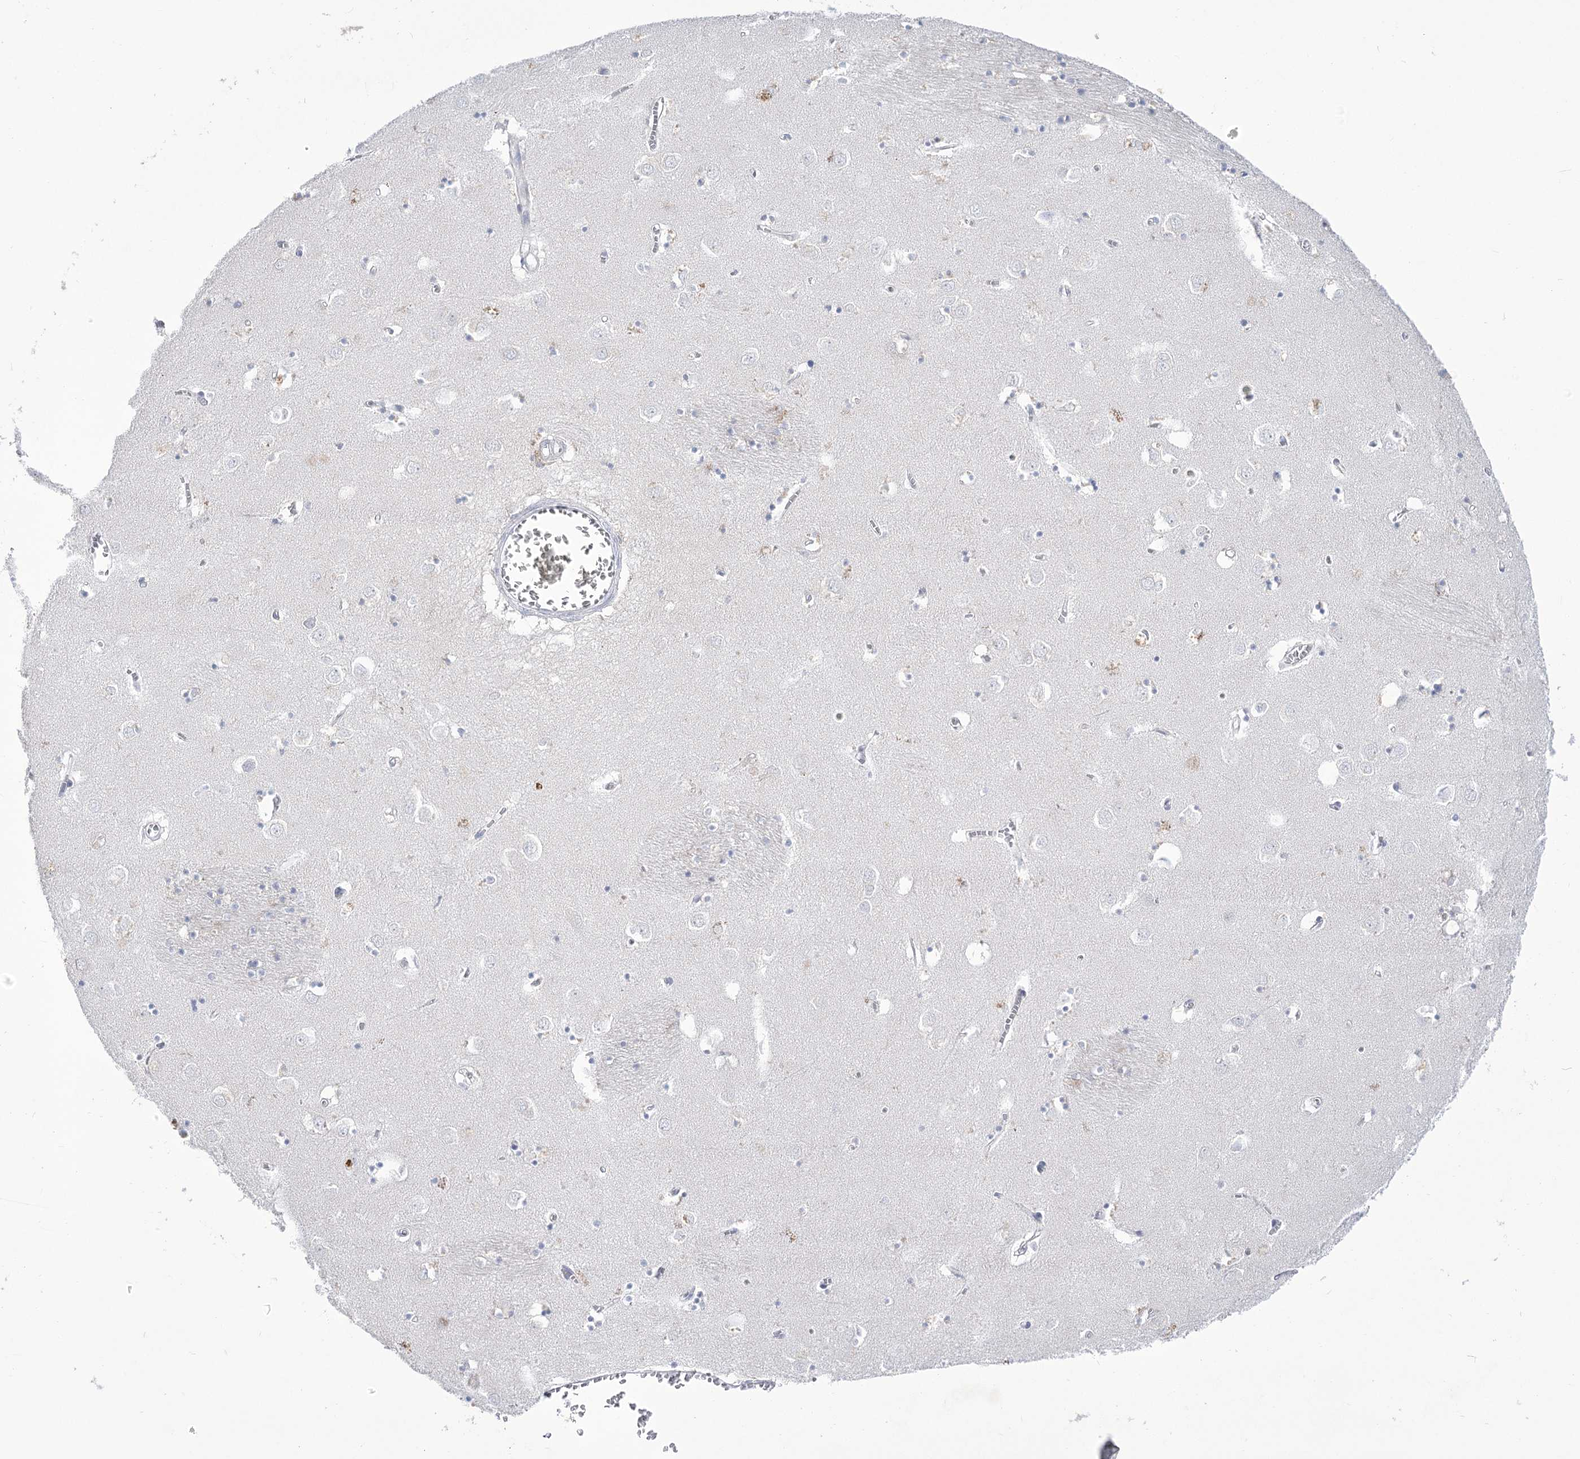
{"staining": {"intensity": "negative", "quantity": "none", "location": "none"}, "tissue": "caudate", "cell_type": "Glial cells", "image_type": "normal", "snomed": [{"axis": "morphology", "description": "Normal tissue, NOS"}, {"axis": "topography", "description": "Lateral ventricle wall"}], "caption": "Immunohistochemistry histopathology image of normal caudate stained for a protein (brown), which shows no staining in glial cells.", "gene": "BEND7", "patient": {"sex": "male", "age": 70}}